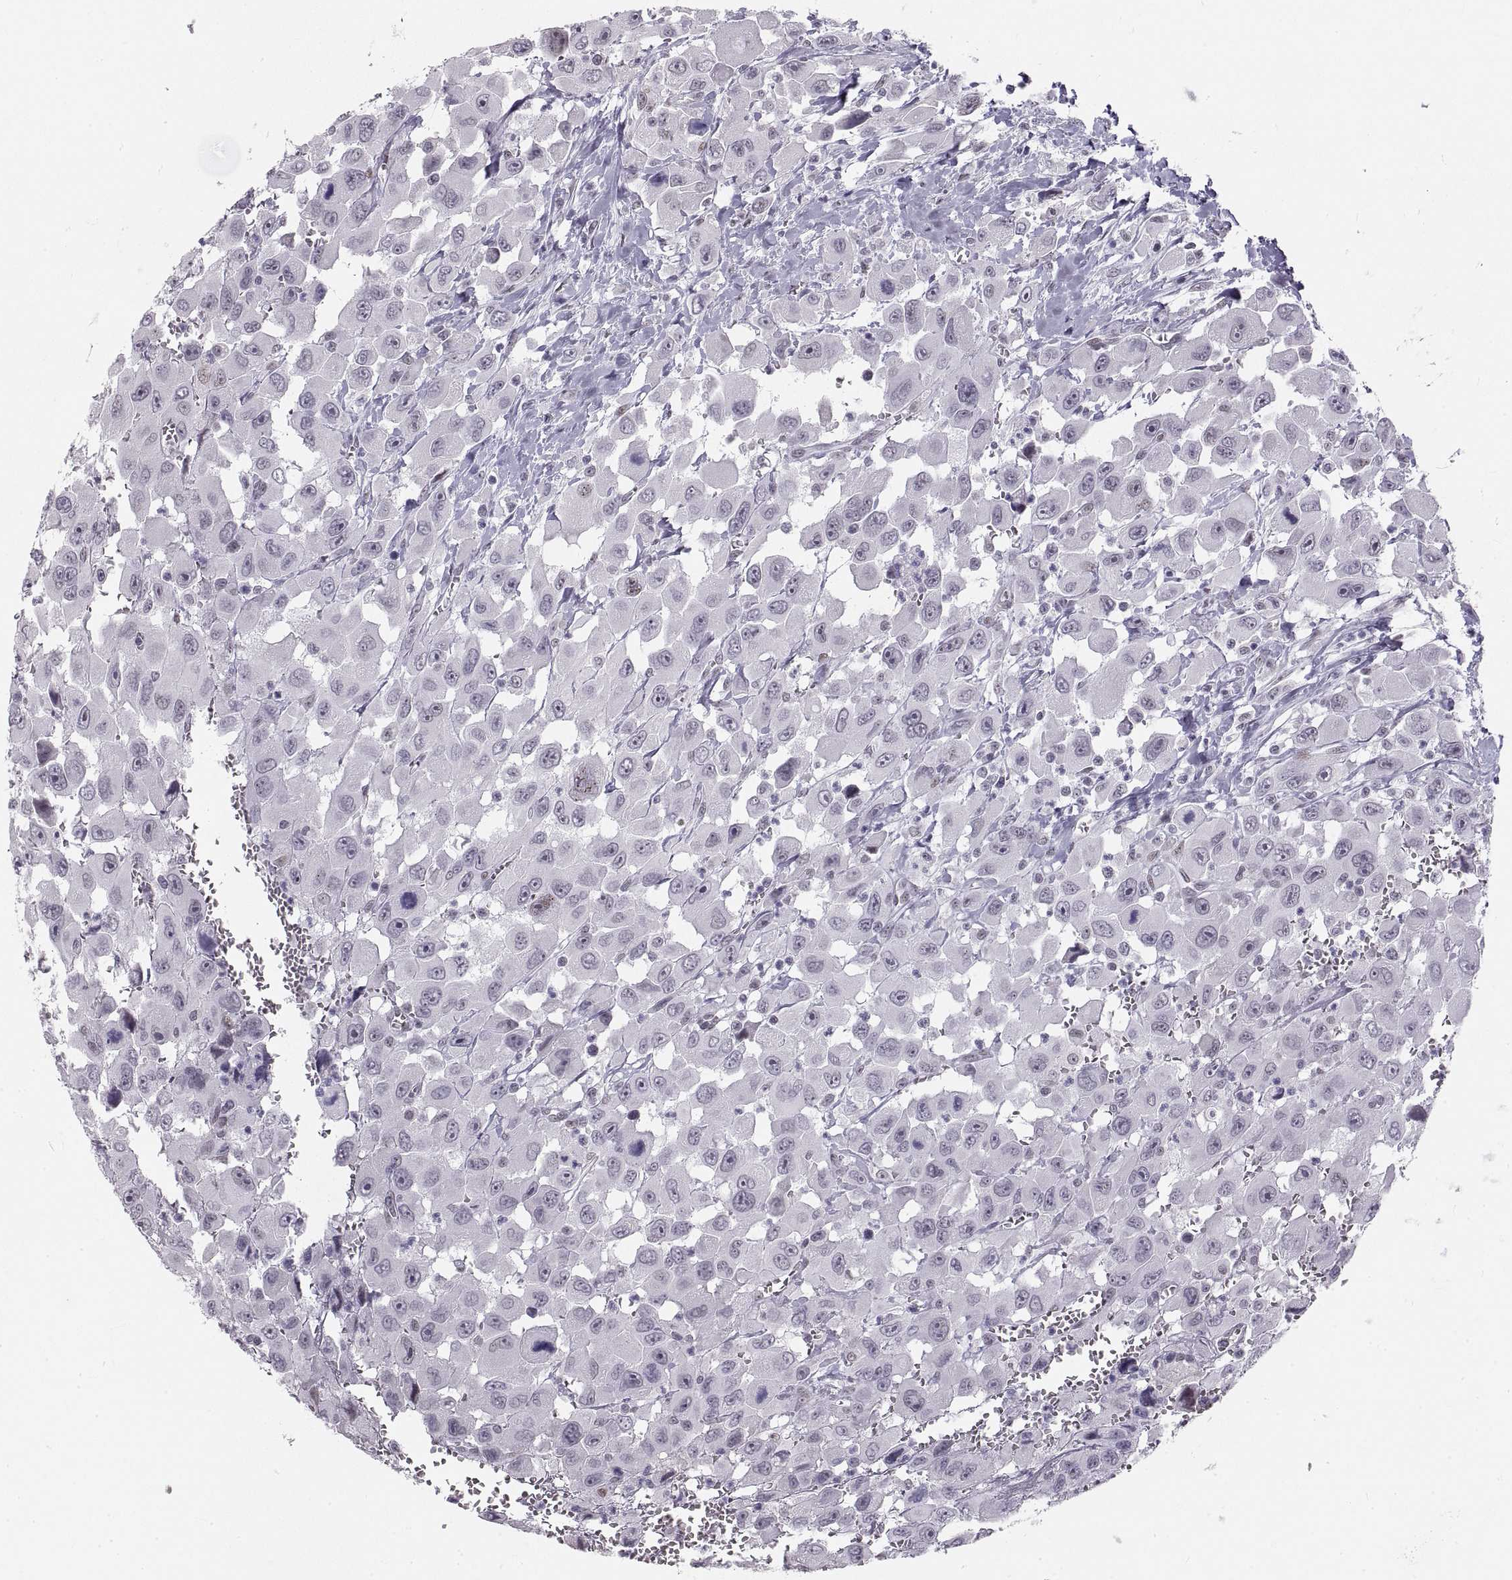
{"staining": {"intensity": "negative", "quantity": "none", "location": "none"}, "tissue": "head and neck cancer", "cell_type": "Tumor cells", "image_type": "cancer", "snomed": [{"axis": "morphology", "description": "Squamous cell carcinoma, NOS"}, {"axis": "morphology", "description": "Squamous cell carcinoma, metastatic, NOS"}, {"axis": "topography", "description": "Oral tissue"}, {"axis": "topography", "description": "Head-Neck"}], "caption": "Immunohistochemistry (IHC) of head and neck squamous cell carcinoma demonstrates no staining in tumor cells. Nuclei are stained in blue.", "gene": "NANOS3", "patient": {"sex": "female", "age": 85}}